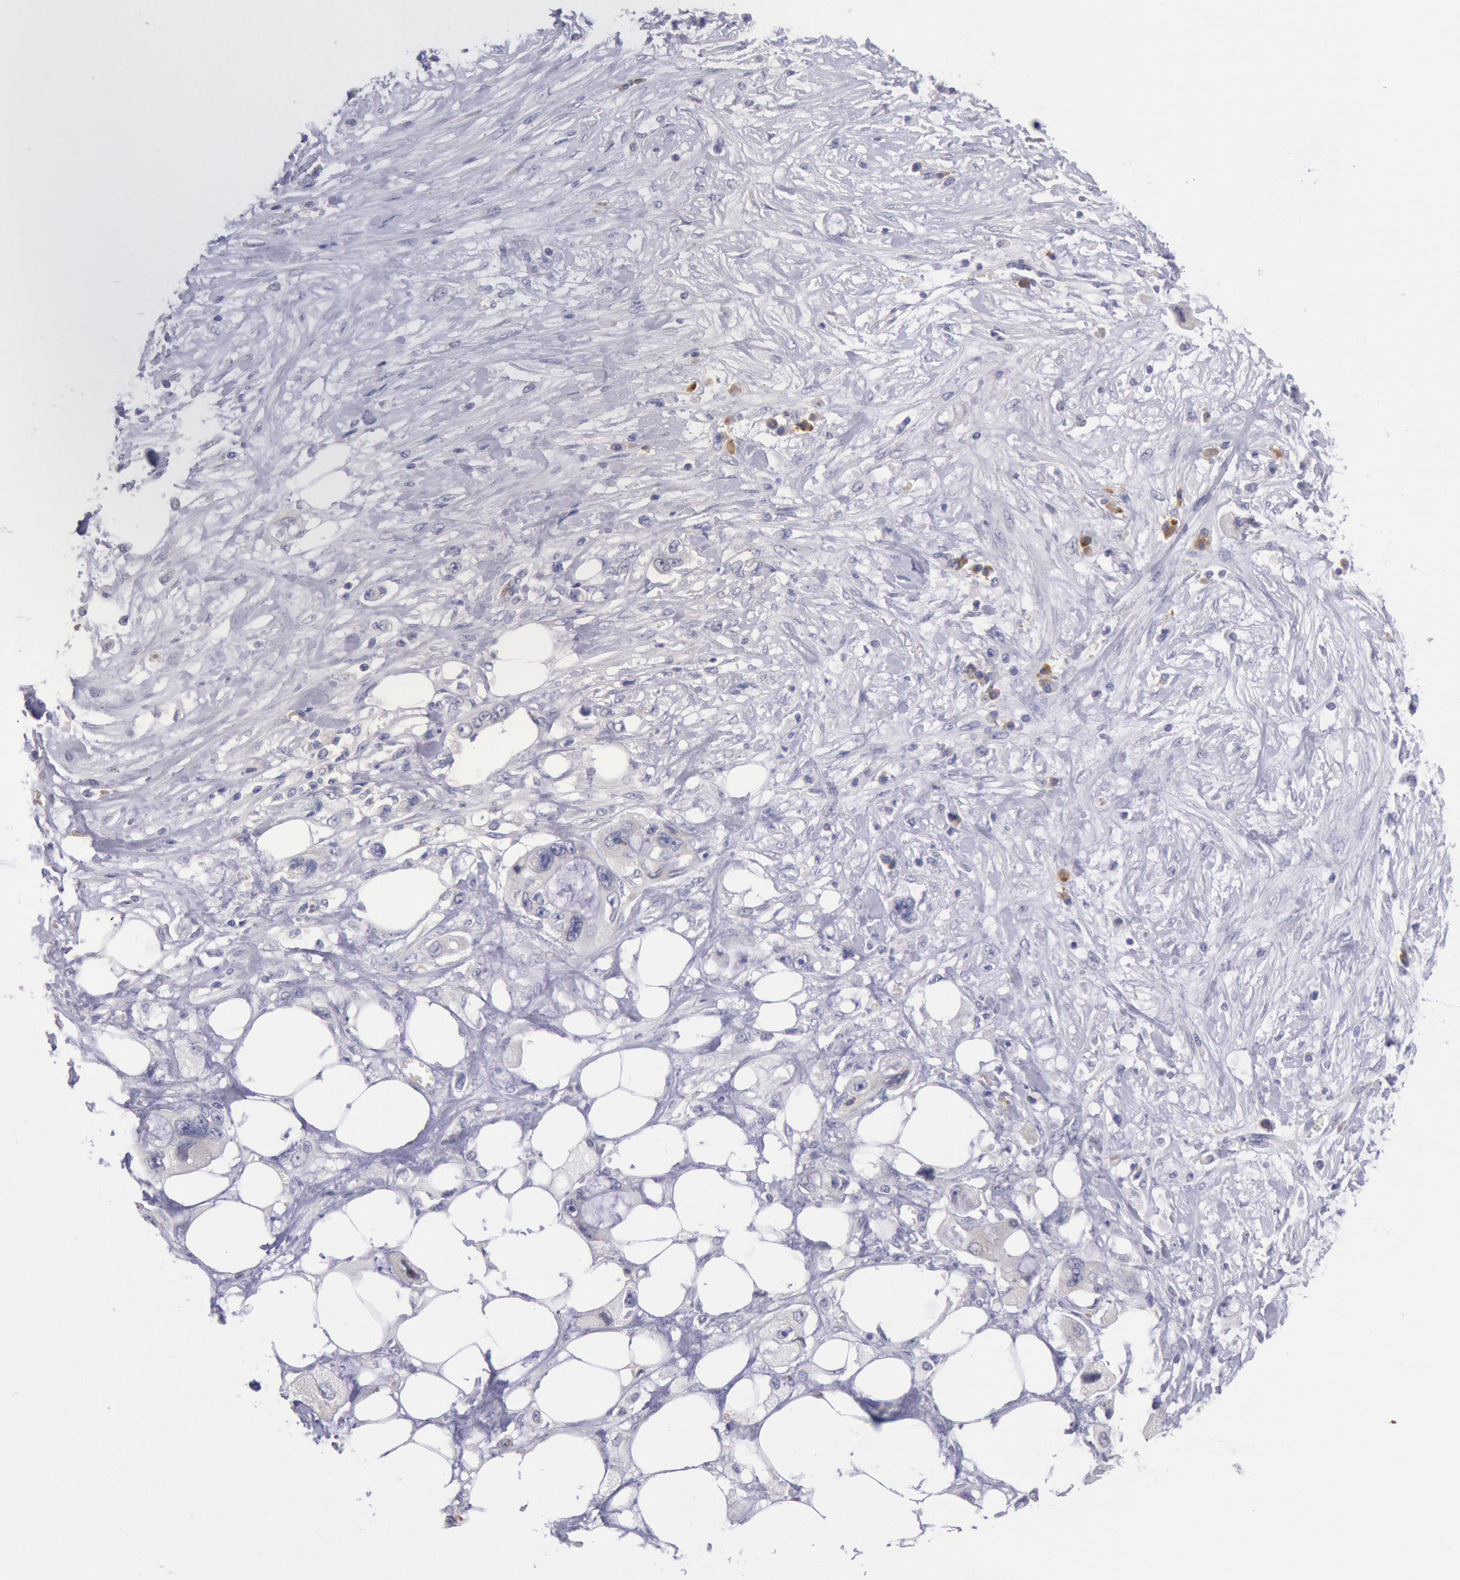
{"staining": {"intensity": "negative", "quantity": "none", "location": "none"}, "tissue": "pancreatic cancer", "cell_type": "Tumor cells", "image_type": "cancer", "snomed": [{"axis": "morphology", "description": "Adenocarcinoma, NOS"}, {"axis": "topography", "description": "Pancreas"}, {"axis": "topography", "description": "Stomach, upper"}], "caption": "IHC photomicrograph of adenocarcinoma (pancreatic) stained for a protein (brown), which exhibits no staining in tumor cells. (Brightfield microscopy of DAB (3,3'-diaminobenzidine) immunohistochemistry at high magnification).", "gene": "GAL3ST1", "patient": {"sex": "male", "age": 77}}